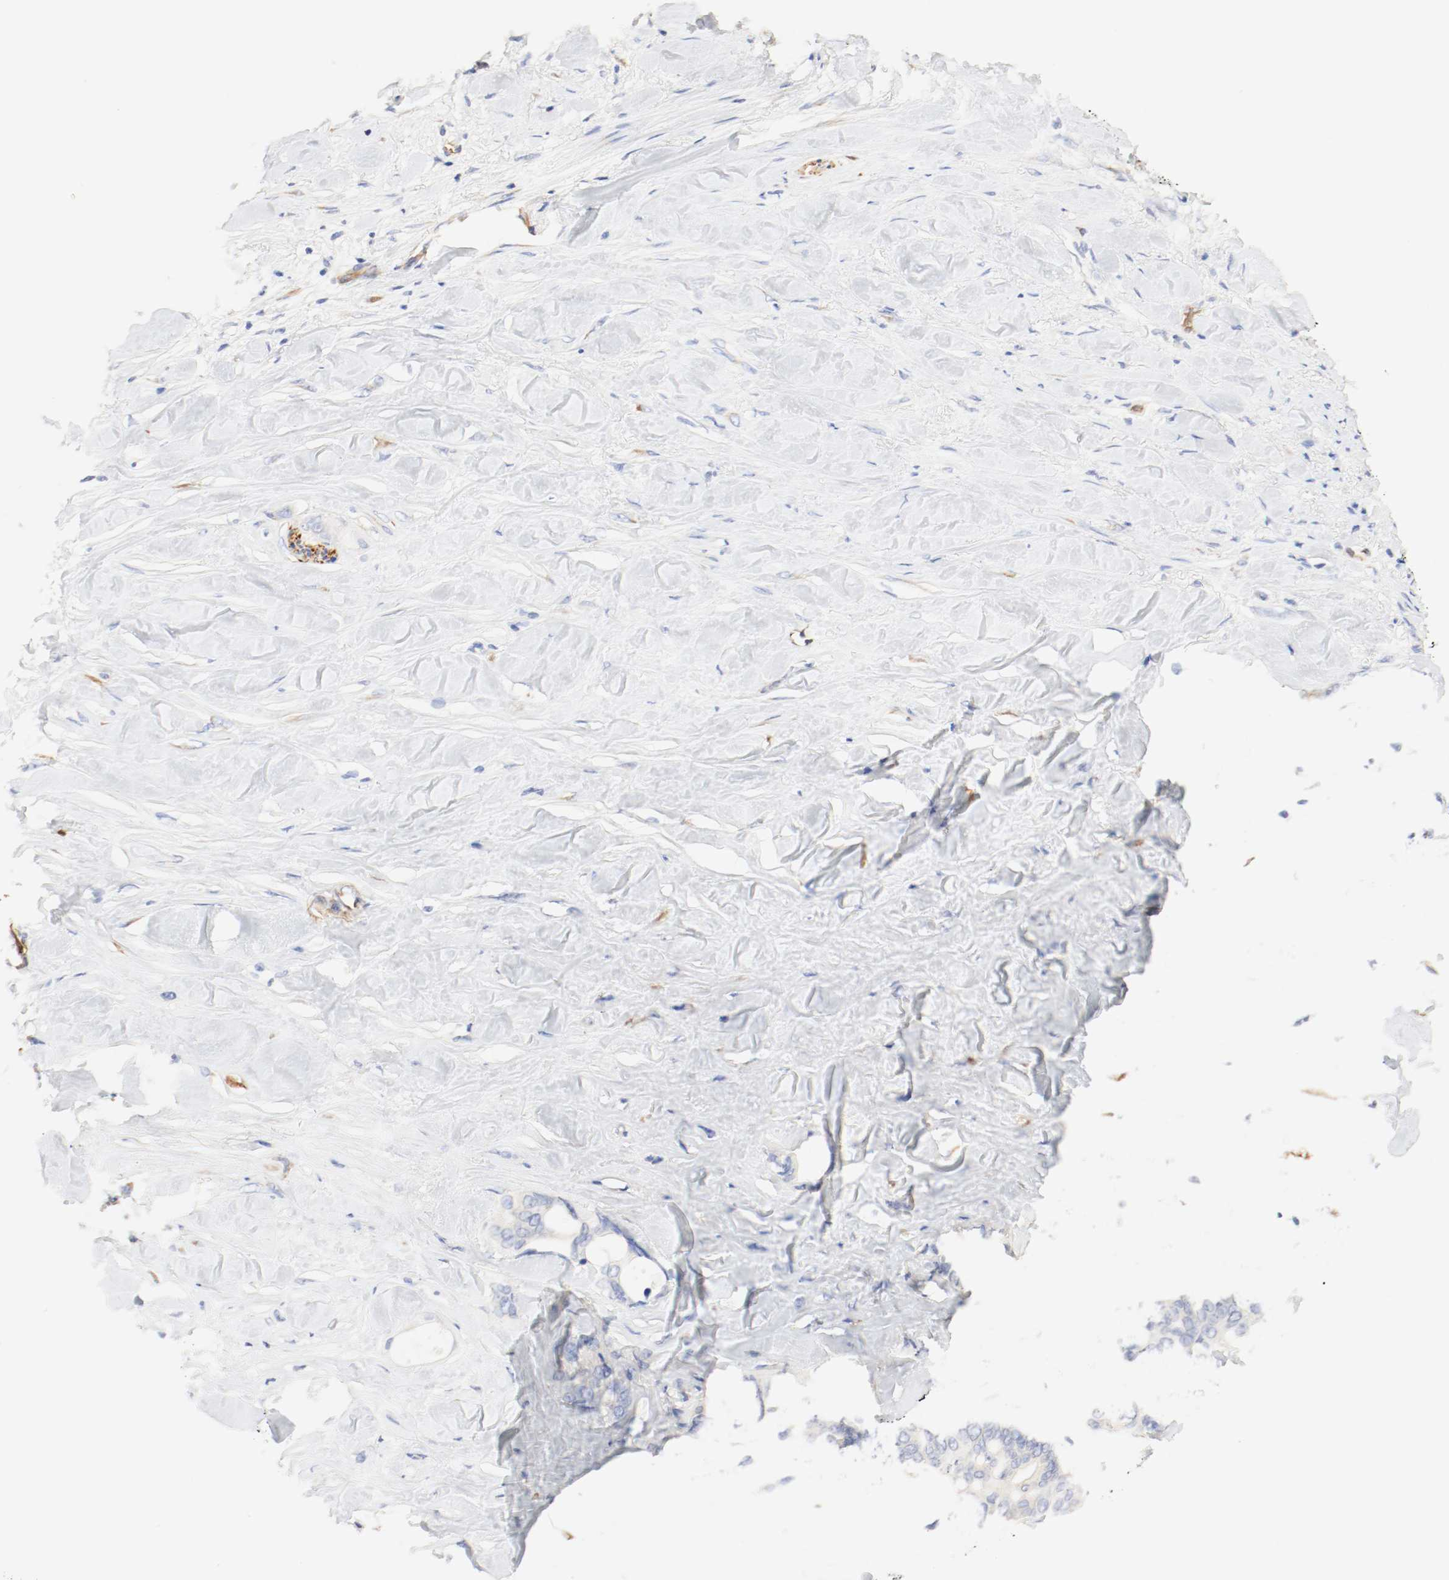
{"staining": {"intensity": "negative", "quantity": "none", "location": "none"}, "tissue": "liver cancer", "cell_type": "Tumor cells", "image_type": "cancer", "snomed": [{"axis": "morphology", "description": "Cholangiocarcinoma"}, {"axis": "topography", "description": "Liver"}], "caption": "Liver cholangiocarcinoma was stained to show a protein in brown. There is no significant positivity in tumor cells.", "gene": "GIT1", "patient": {"sex": "female", "age": 67}}